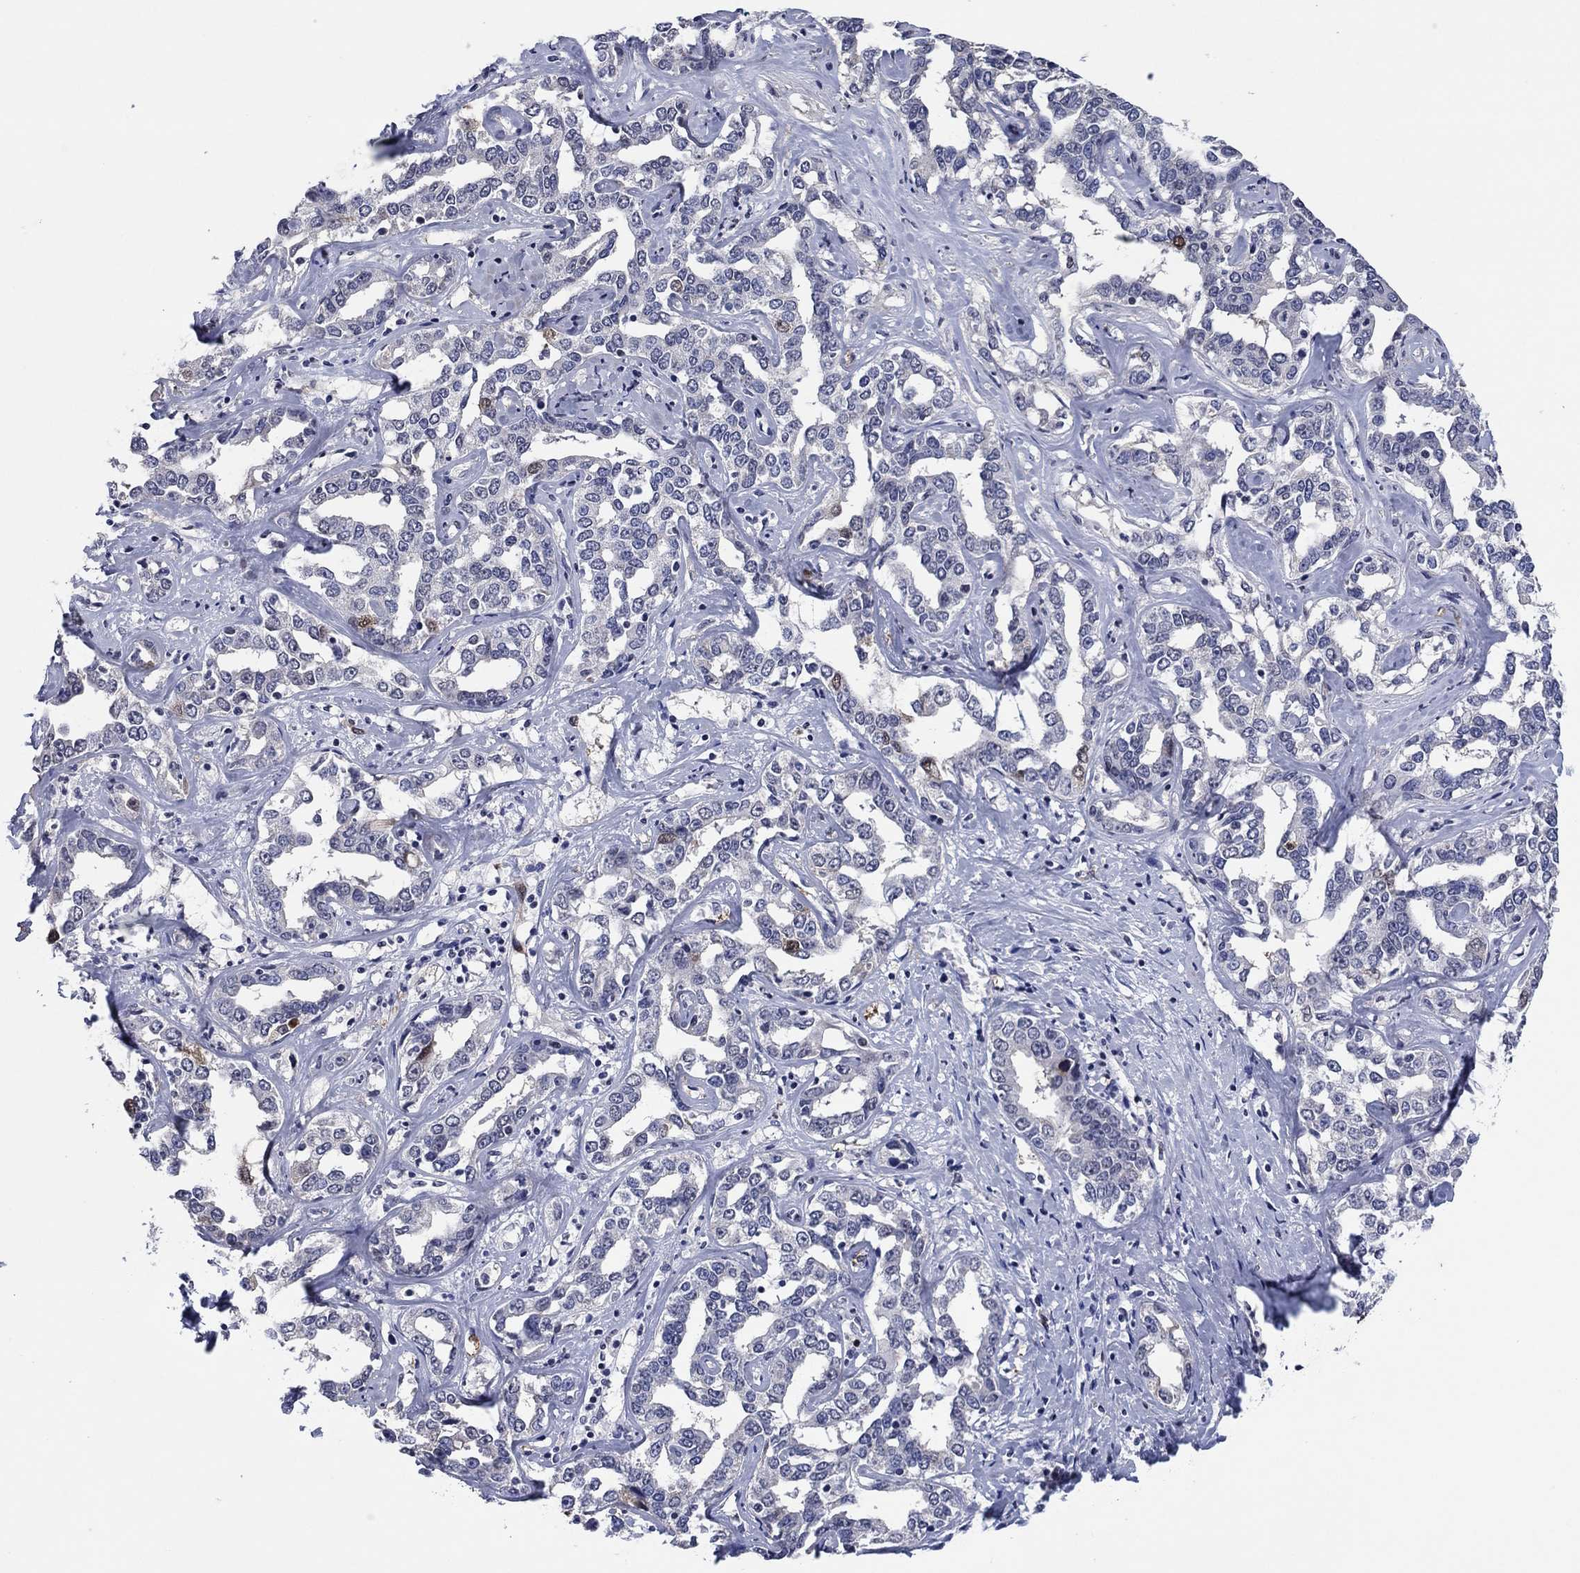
{"staining": {"intensity": "negative", "quantity": "none", "location": "none"}, "tissue": "liver cancer", "cell_type": "Tumor cells", "image_type": "cancer", "snomed": [{"axis": "morphology", "description": "Cholangiocarcinoma"}, {"axis": "topography", "description": "Liver"}], "caption": "Immunohistochemistry (IHC) photomicrograph of cholangiocarcinoma (liver) stained for a protein (brown), which demonstrates no expression in tumor cells.", "gene": "TYMS", "patient": {"sex": "male", "age": 59}}